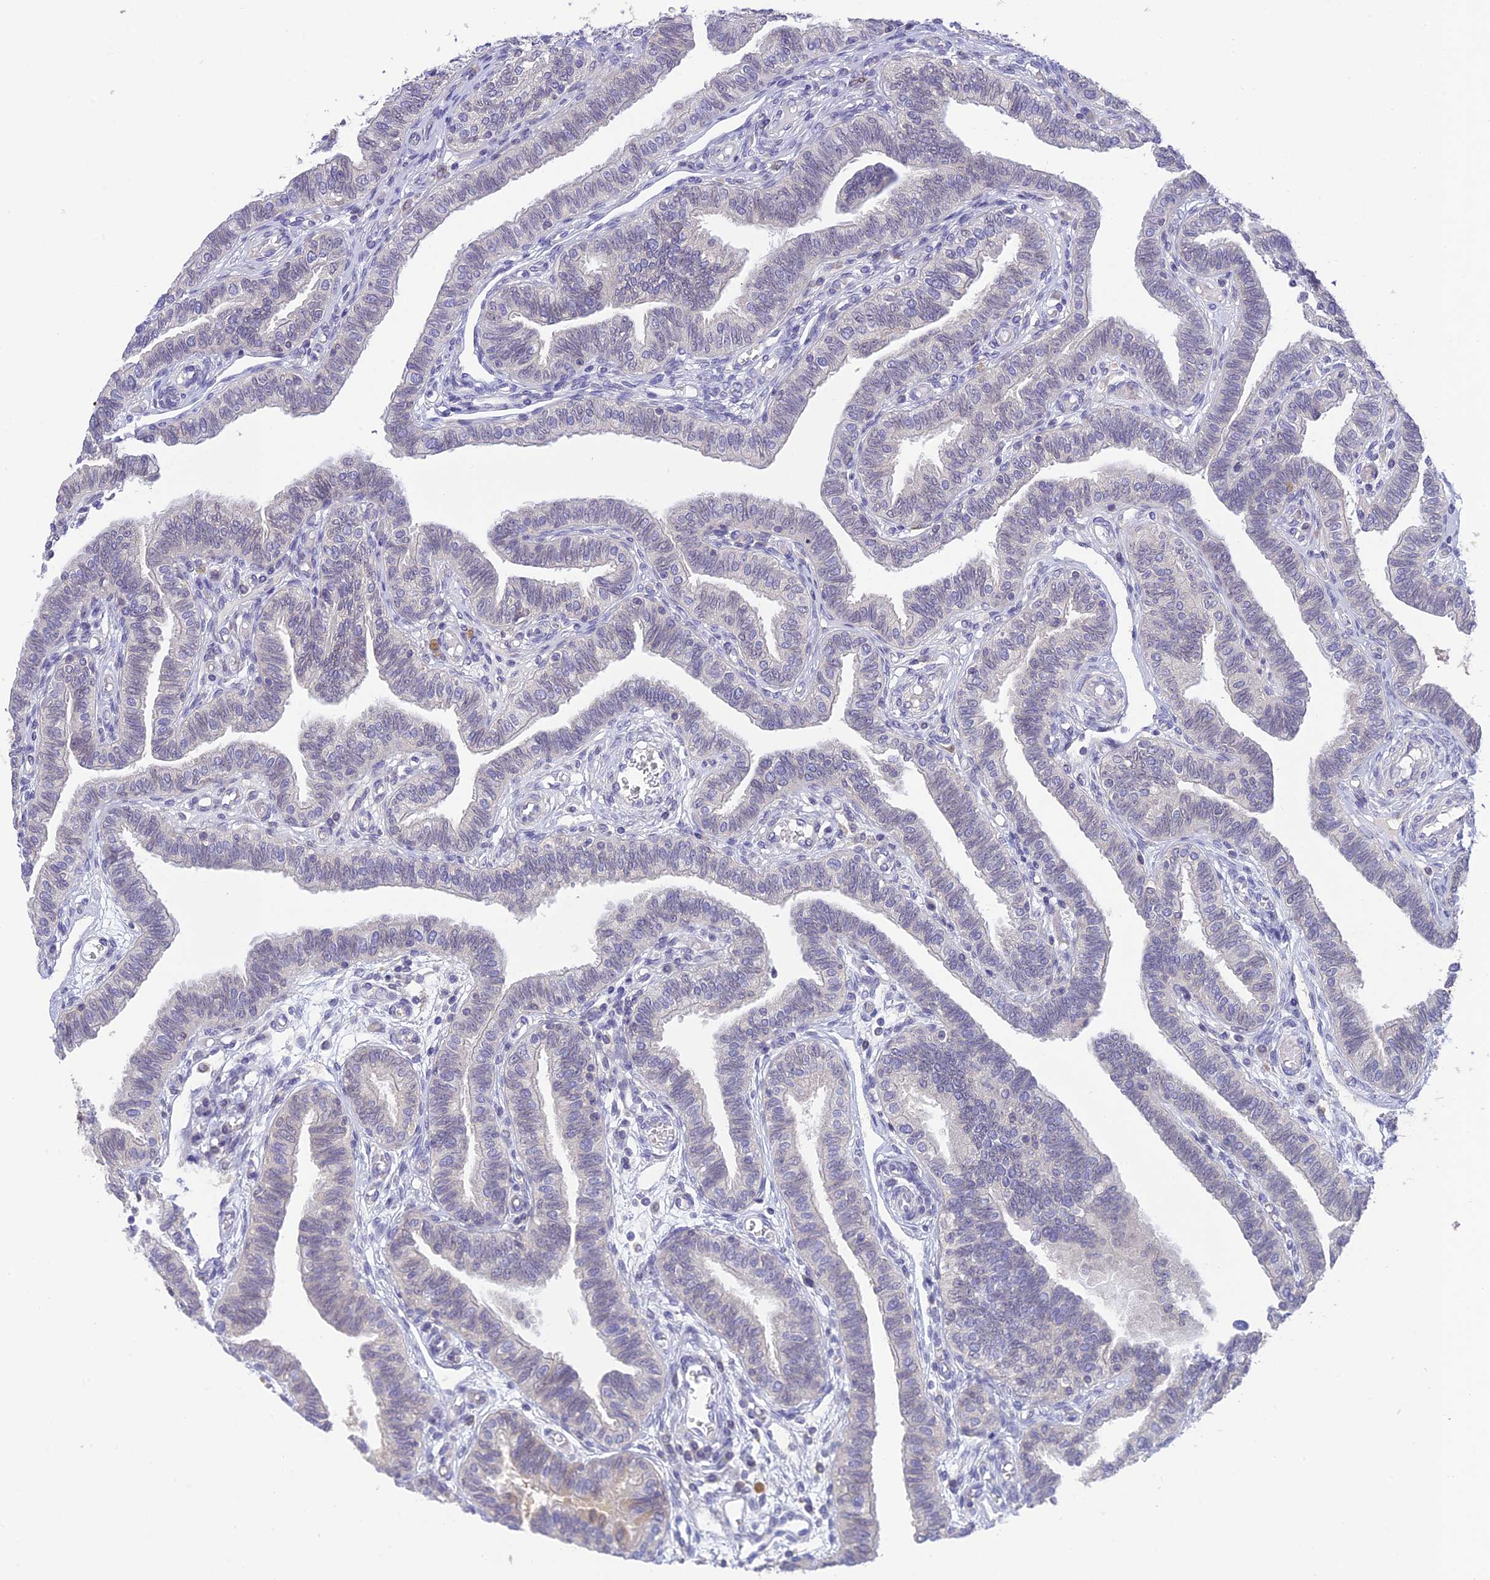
{"staining": {"intensity": "negative", "quantity": "none", "location": "none"}, "tissue": "fallopian tube", "cell_type": "Glandular cells", "image_type": "normal", "snomed": [{"axis": "morphology", "description": "Normal tissue, NOS"}, {"axis": "topography", "description": "Fallopian tube"}], "caption": "High power microscopy histopathology image of an immunohistochemistry (IHC) micrograph of normal fallopian tube, revealing no significant expression in glandular cells.", "gene": "BMT2", "patient": {"sex": "female", "age": 39}}